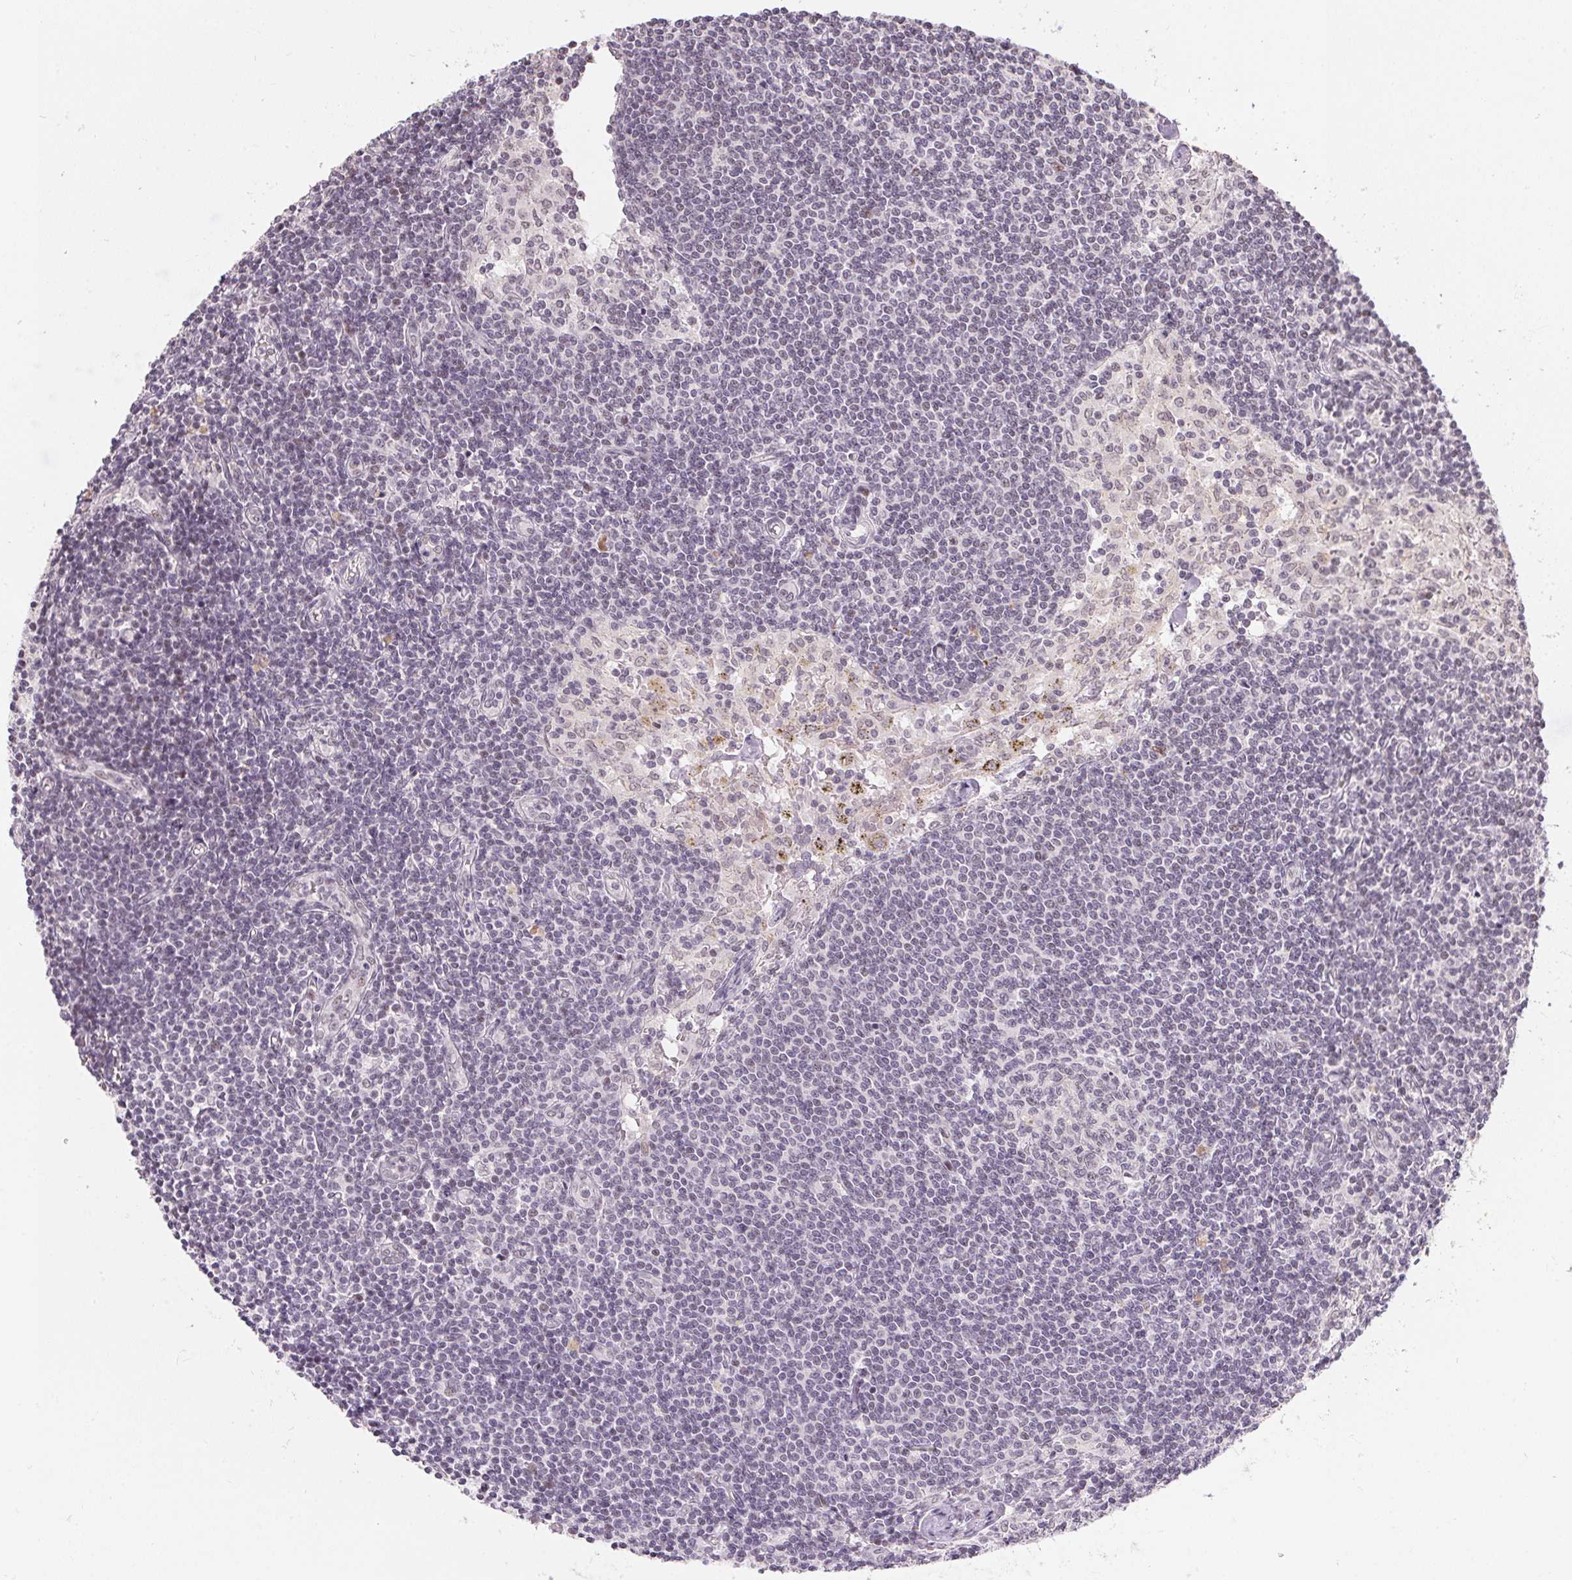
{"staining": {"intensity": "negative", "quantity": "none", "location": "none"}, "tissue": "lymph node", "cell_type": "Germinal center cells", "image_type": "normal", "snomed": [{"axis": "morphology", "description": "Normal tissue, NOS"}, {"axis": "topography", "description": "Lymph node"}], "caption": "Lymph node stained for a protein using IHC exhibits no expression germinal center cells.", "gene": "KDM4D", "patient": {"sex": "female", "age": 69}}